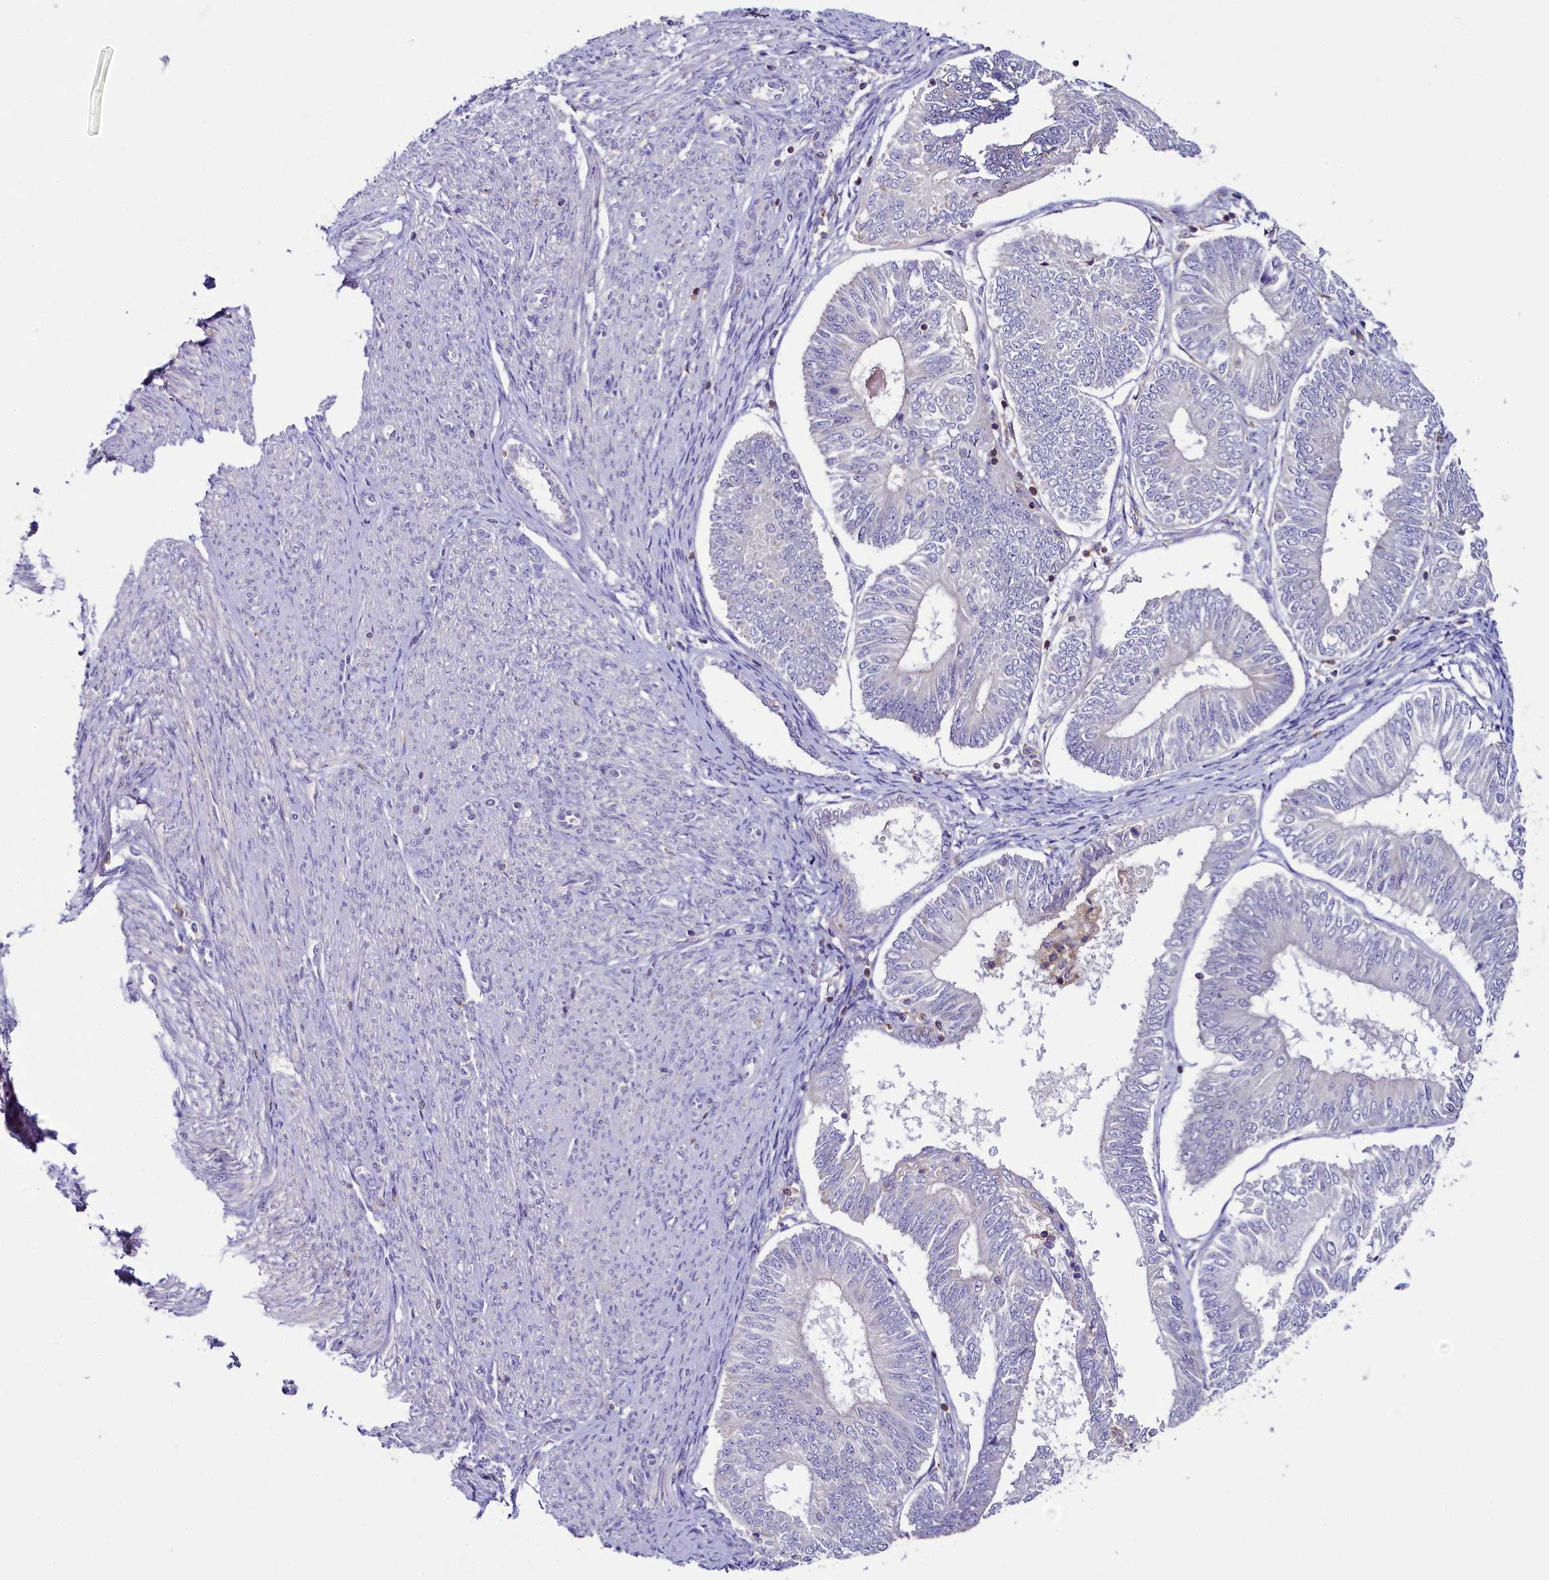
{"staining": {"intensity": "negative", "quantity": "none", "location": "none"}, "tissue": "endometrial cancer", "cell_type": "Tumor cells", "image_type": "cancer", "snomed": [{"axis": "morphology", "description": "Adenocarcinoma, NOS"}, {"axis": "topography", "description": "Endometrium"}], "caption": "This is an immunohistochemistry micrograph of endometrial cancer. There is no positivity in tumor cells.", "gene": "FGFR2", "patient": {"sex": "female", "age": 58}}